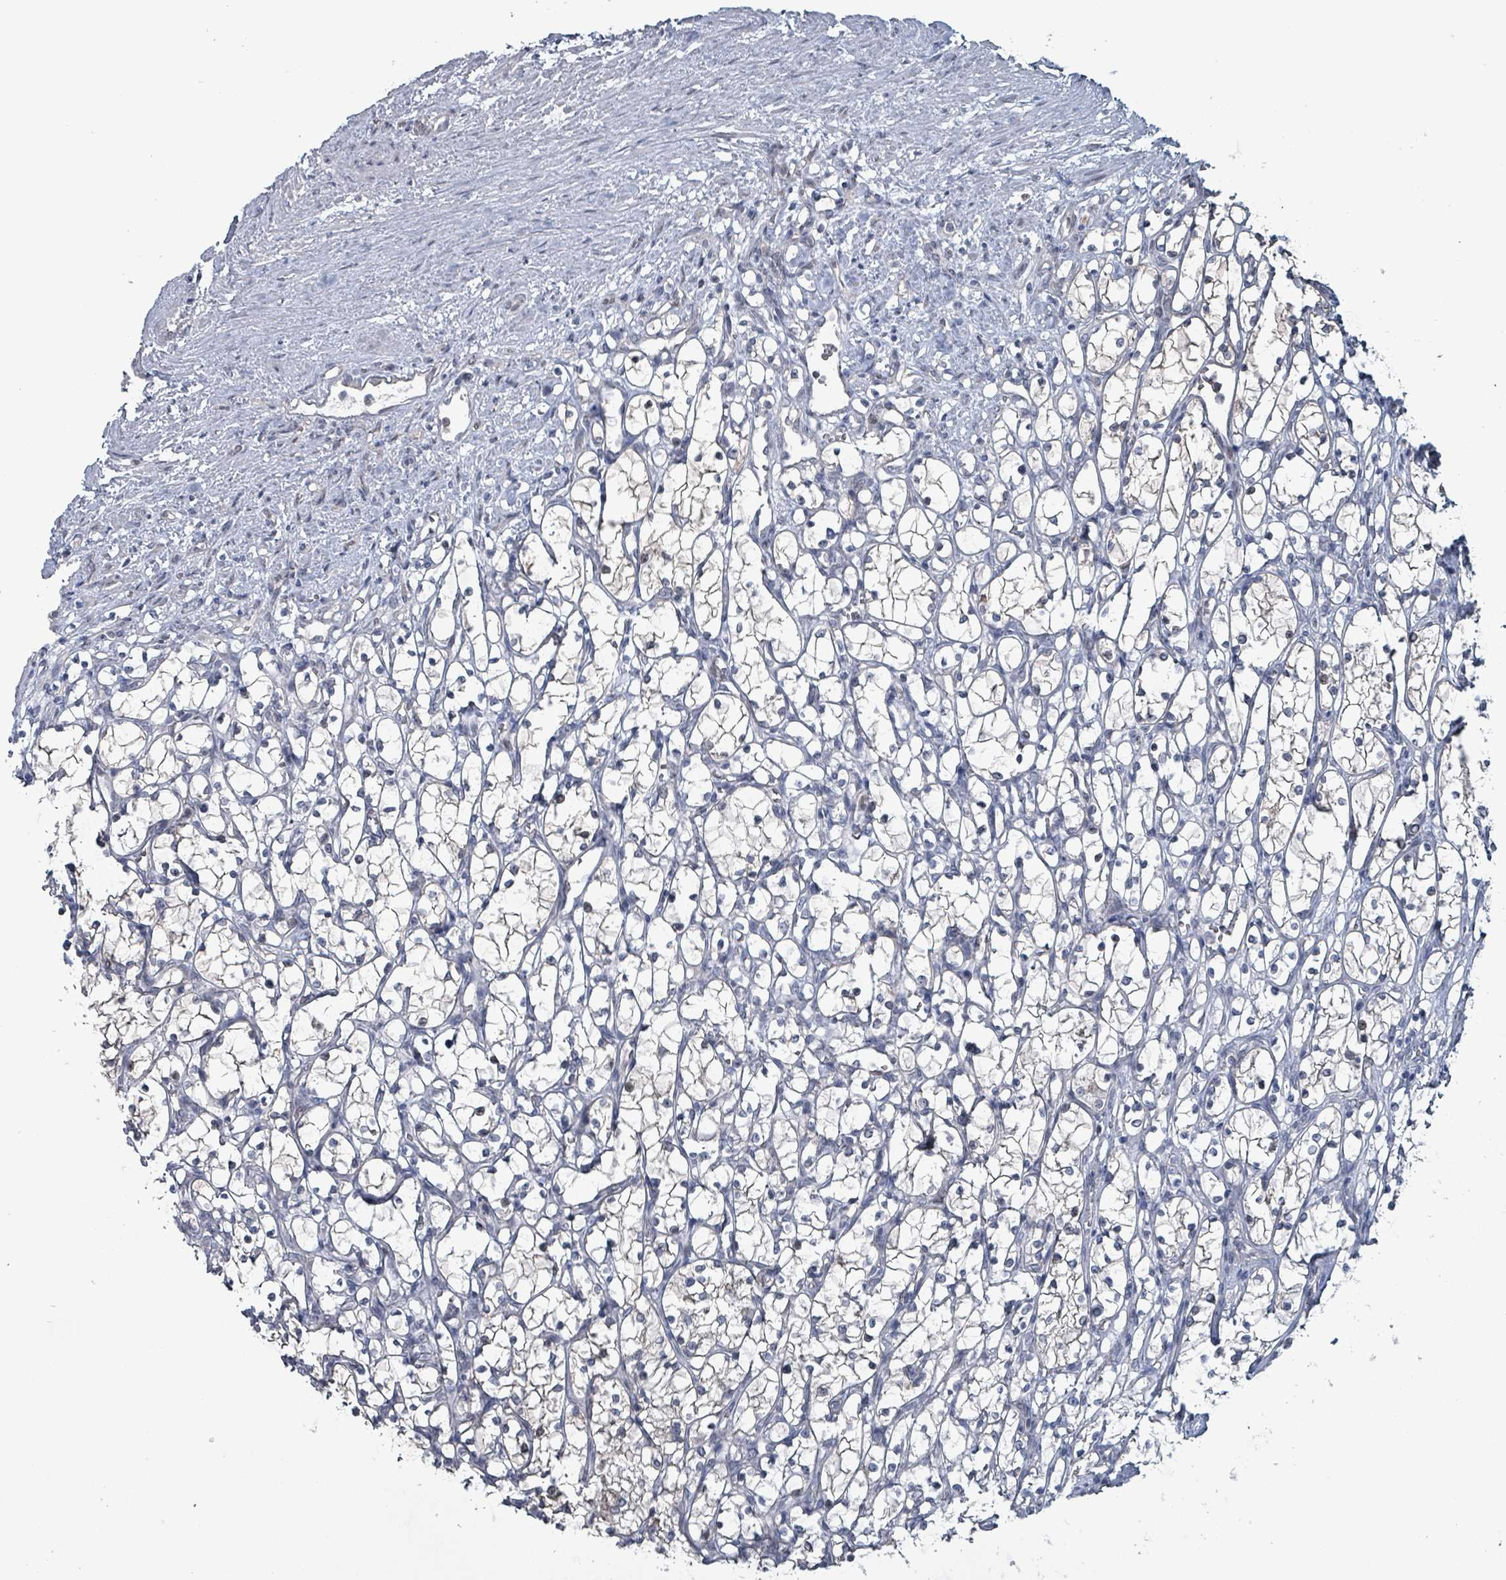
{"staining": {"intensity": "negative", "quantity": "none", "location": "none"}, "tissue": "renal cancer", "cell_type": "Tumor cells", "image_type": "cancer", "snomed": [{"axis": "morphology", "description": "Adenocarcinoma, NOS"}, {"axis": "topography", "description": "Kidney"}], "caption": "This is an IHC histopathology image of renal cancer (adenocarcinoma). There is no positivity in tumor cells.", "gene": "BIVM", "patient": {"sex": "female", "age": 69}}